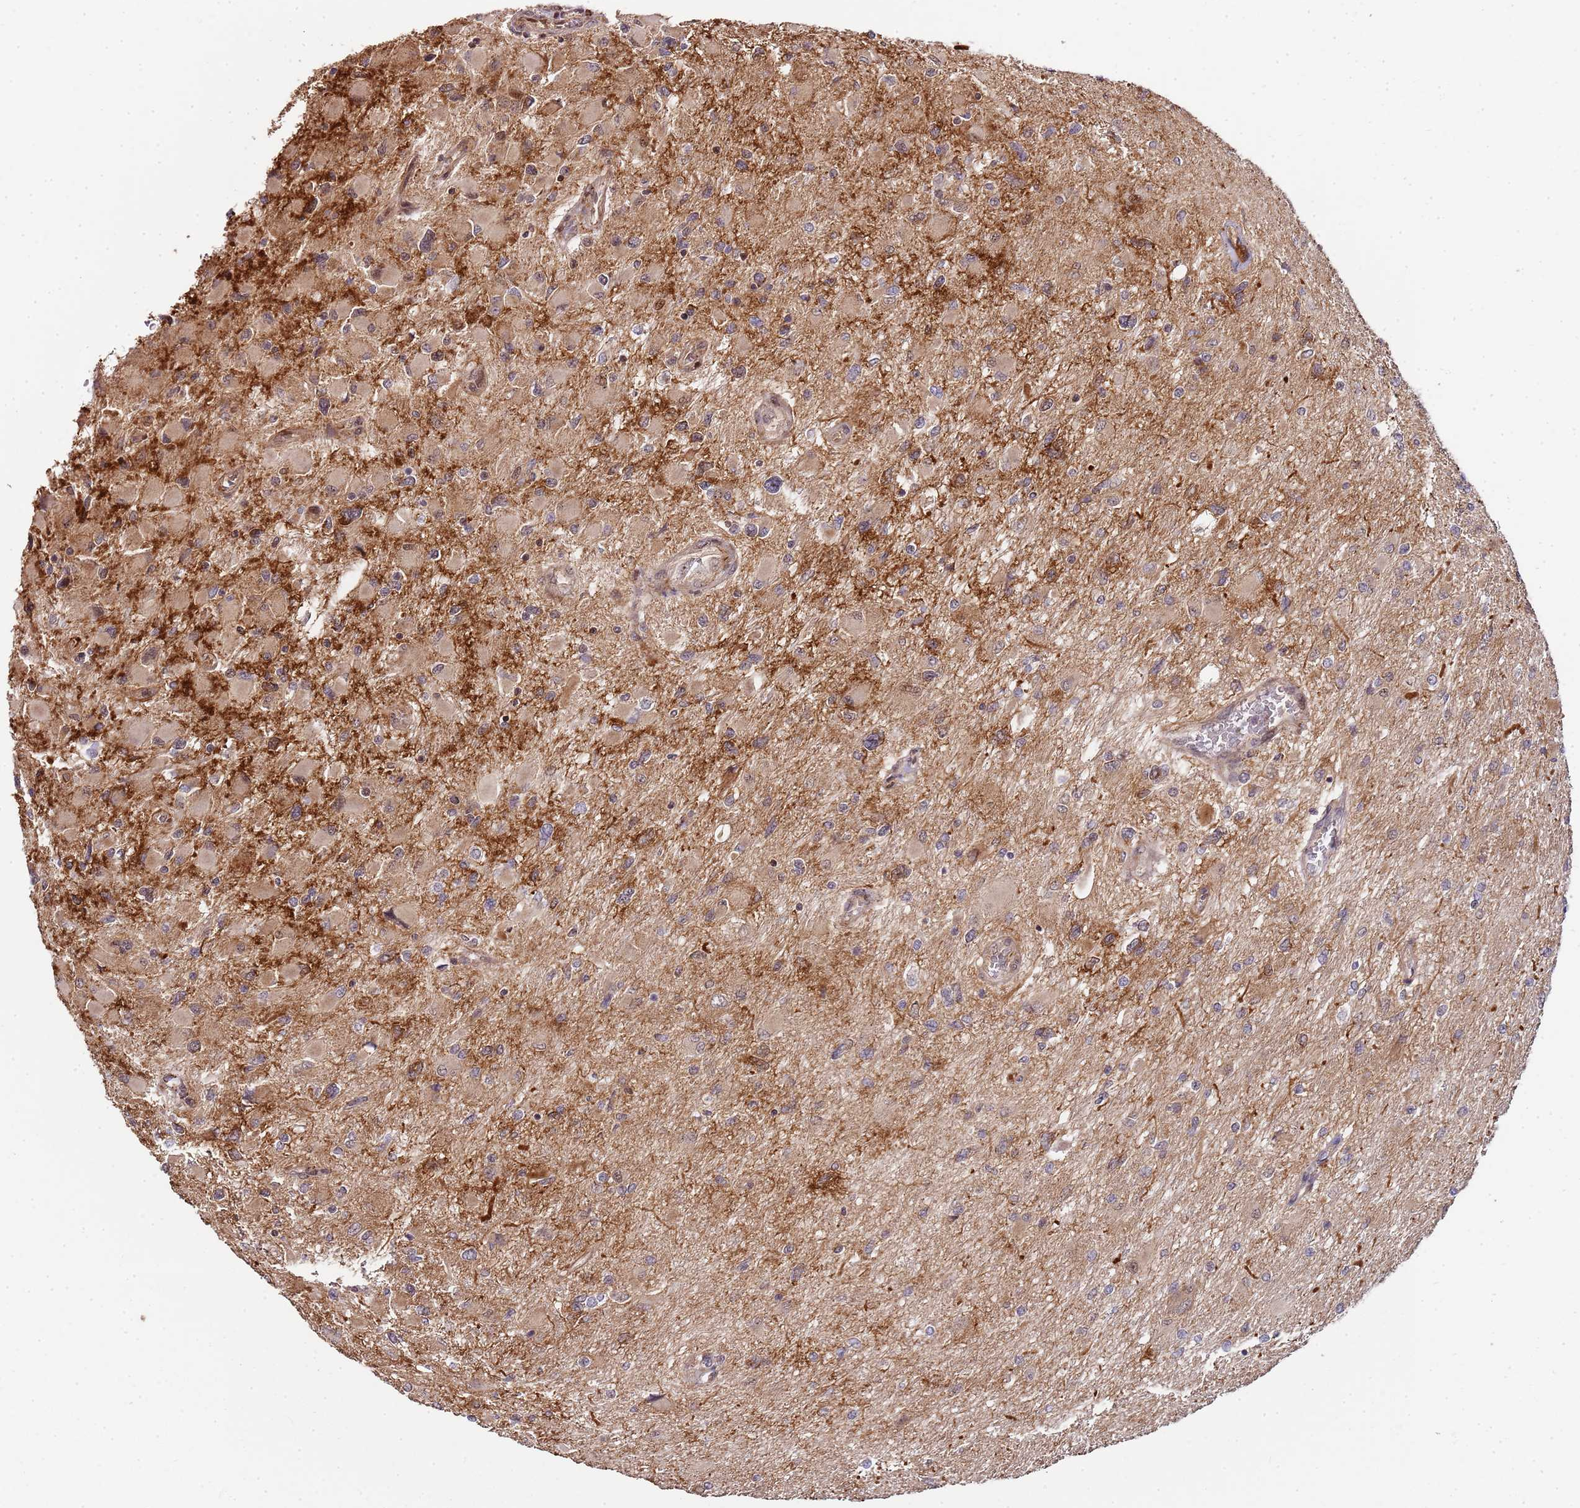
{"staining": {"intensity": "negative", "quantity": "none", "location": "none"}, "tissue": "glioma", "cell_type": "Tumor cells", "image_type": "cancer", "snomed": [{"axis": "morphology", "description": "Glioma, malignant, High grade"}, {"axis": "topography", "description": "Cerebral cortex"}], "caption": "Immunohistochemistry (IHC) photomicrograph of glioma stained for a protein (brown), which reveals no staining in tumor cells.", "gene": "EDC3", "patient": {"sex": "female", "age": 36}}